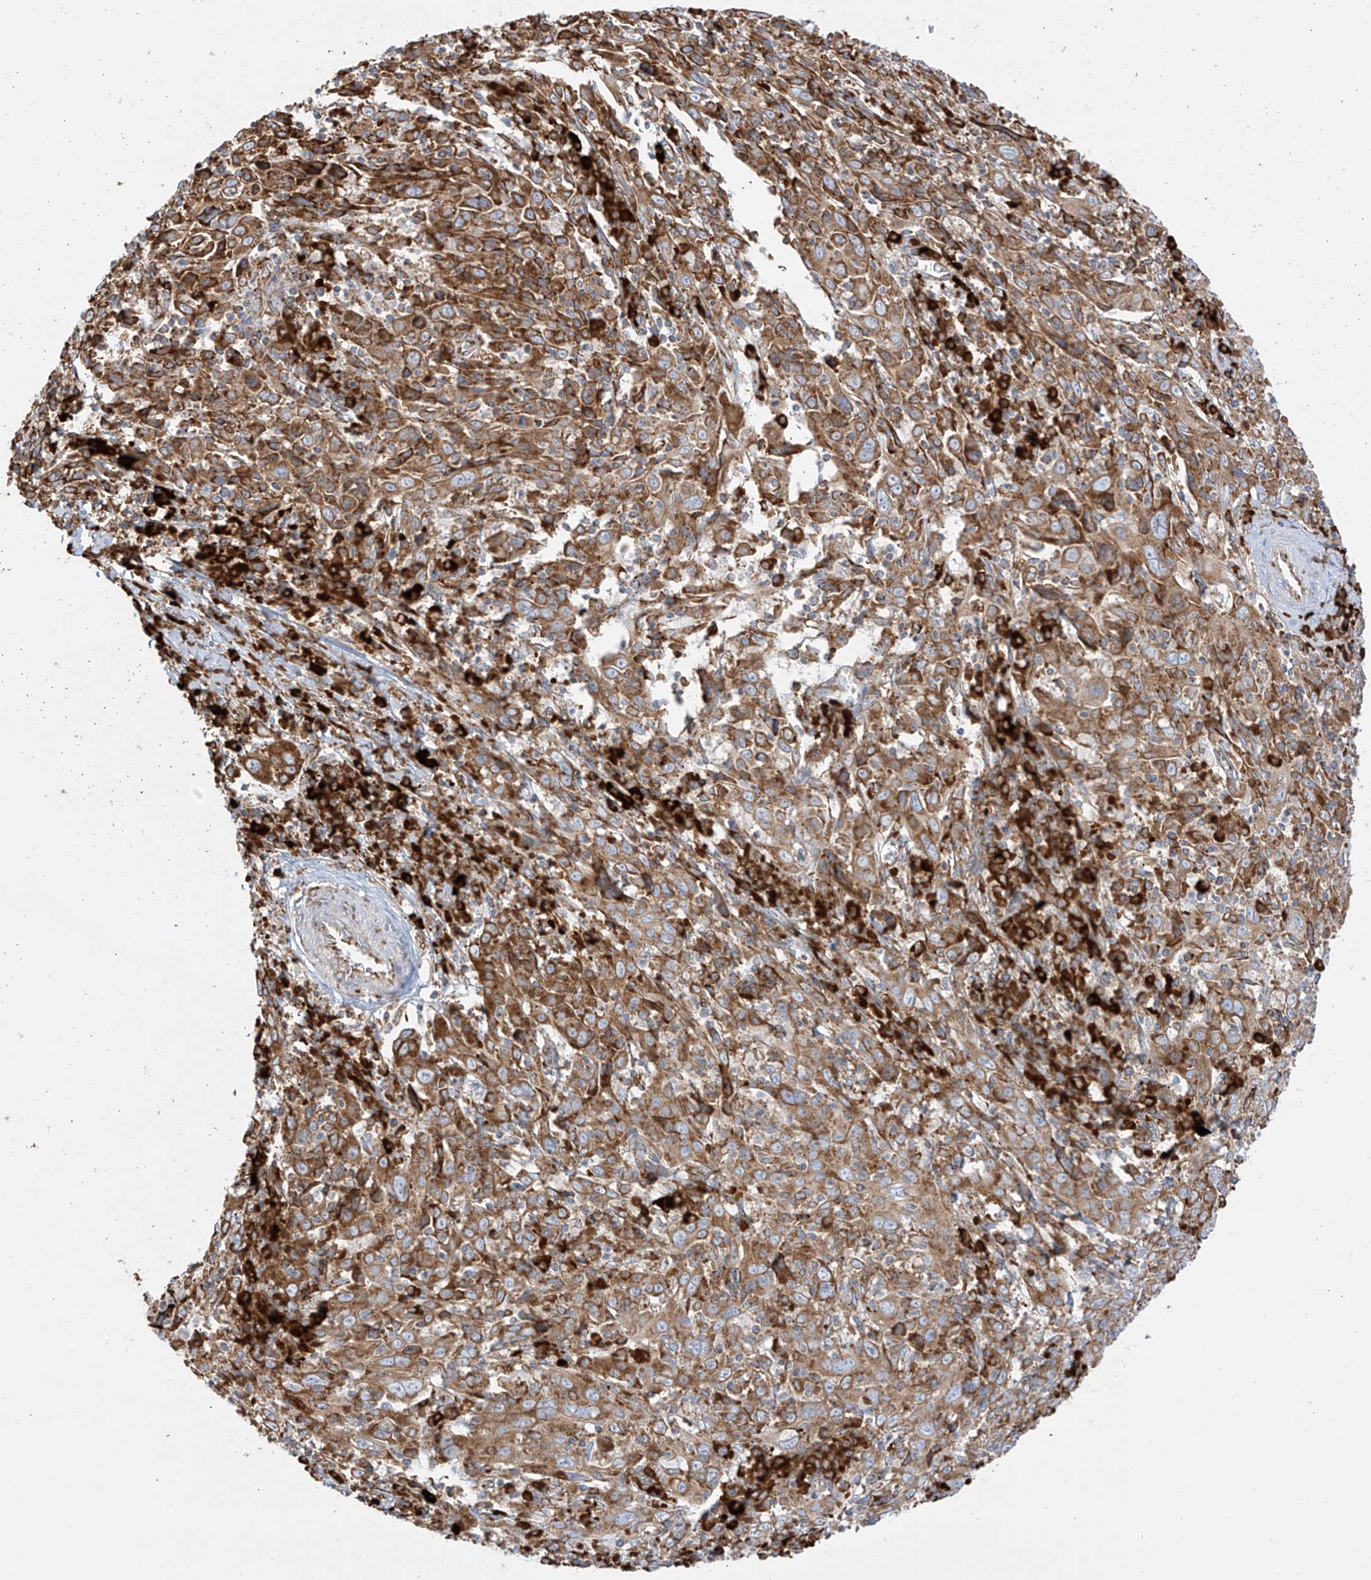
{"staining": {"intensity": "moderate", "quantity": ">75%", "location": "cytoplasmic/membranous"}, "tissue": "cervical cancer", "cell_type": "Tumor cells", "image_type": "cancer", "snomed": [{"axis": "morphology", "description": "Squamous cell carcinoma, NOS"}, {"axis": "topography", "description": "Cervix"}], "caption": "Cervical squamous cell carcinoma stained for a protein (brown) shows moderate cytoplasmic/membranous positive positivity in about >75% of tumor cells.", "gene": "MX1", "patient": {"sex": "female", "age": 46}}